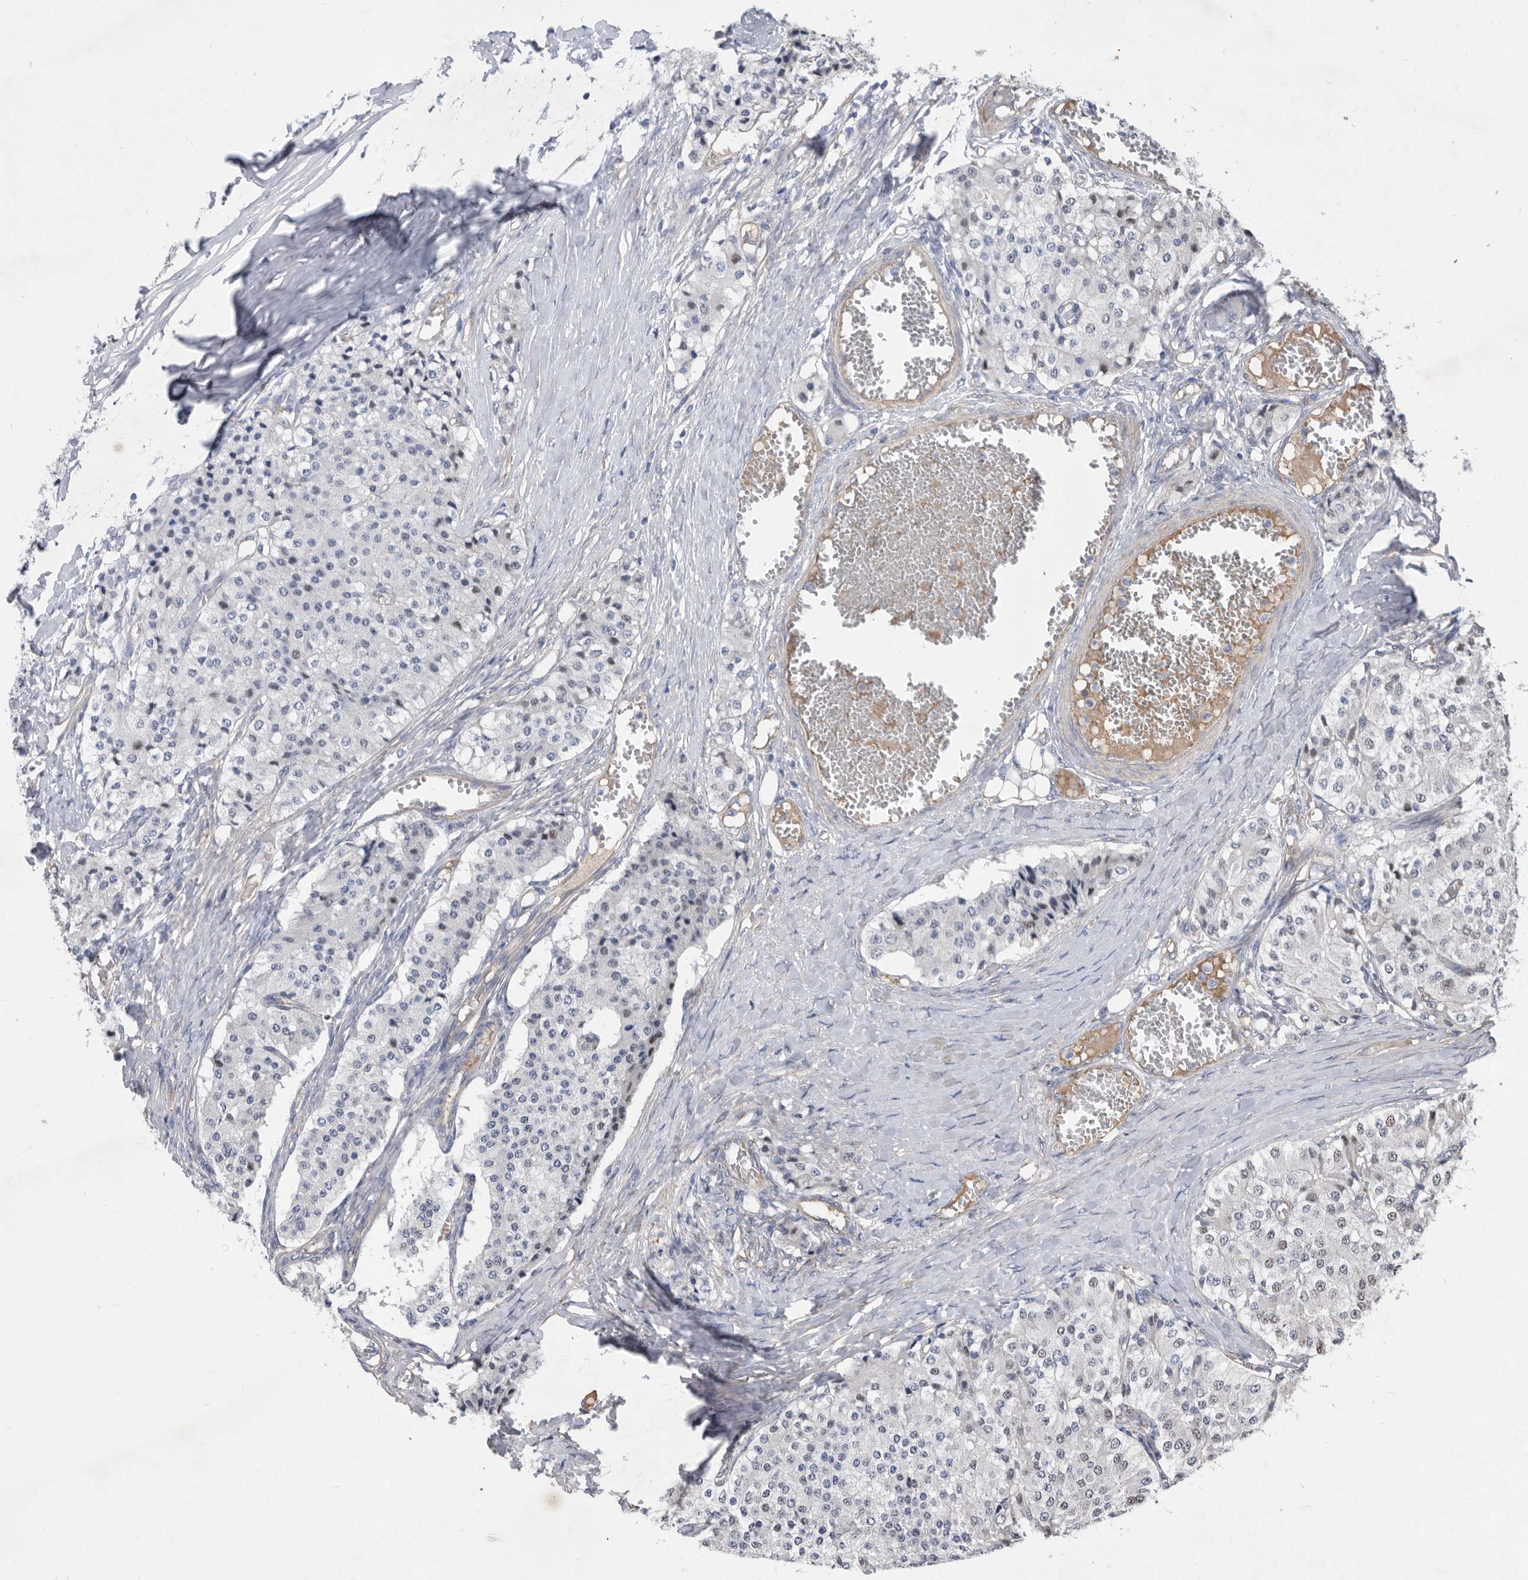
{"staining": {"intensity": "negative", "quantity": "none", "location": "none"}, "tissue": "carcinoid", "cell_type": "Tumor cells", "image_type": "cancer", "snomed": [{"axis": "morphology", "description": "Carcinoid, malignant, NOS"}, {"axis": "topography", "description": "Colon"}], "caption": "Tumor cells show no significant protein staining in carcinoid.", "gene": "ATP13A3", "patient": {"sex": "female", "age": 52}}